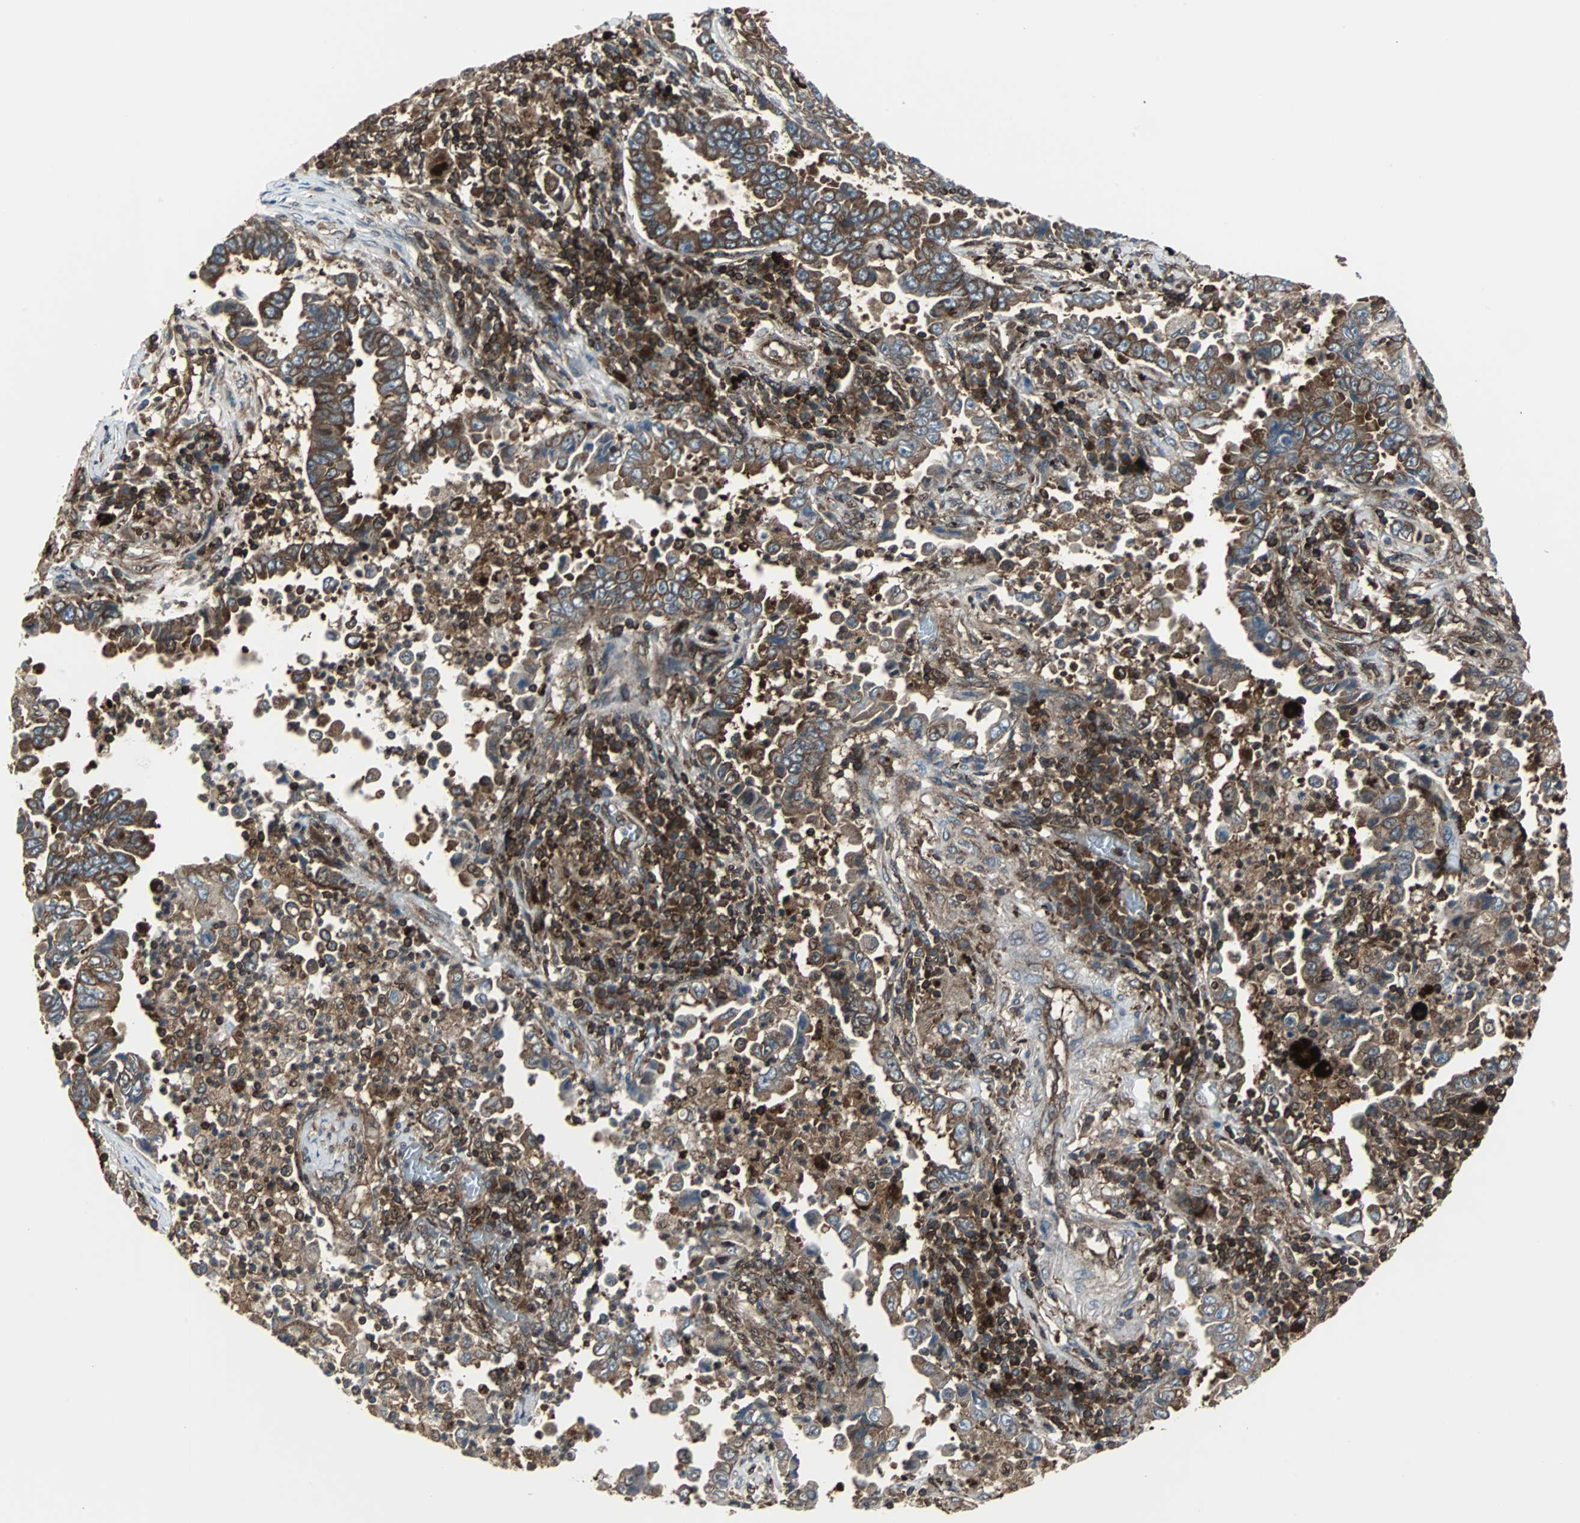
{"staining": {"intensity": "strong", "quantity": ">75%", "location": "cytoplasmic/membranous"}, "tissue": "lung cancer", "cell_type": "Tumor cells", "image_type": "cancer", "snomed": [{"axis": "morphology", "description": "Normal tissue, NOS"}, {"axis": "morphology", "description": "Inflammation, NOS"}, {"axis": "morphology", "description": "Adenocarcinoma, NOS"}, {"axis": "topography", "description": "Lung"}], "caption": "Tumor cells reveal high levels of strong cytoplasmic/membranous positivity in about >75% of cells in lung adenocarcinoma.", "gene": "RELA", "patient": {"sex": "female", "age": 64}}